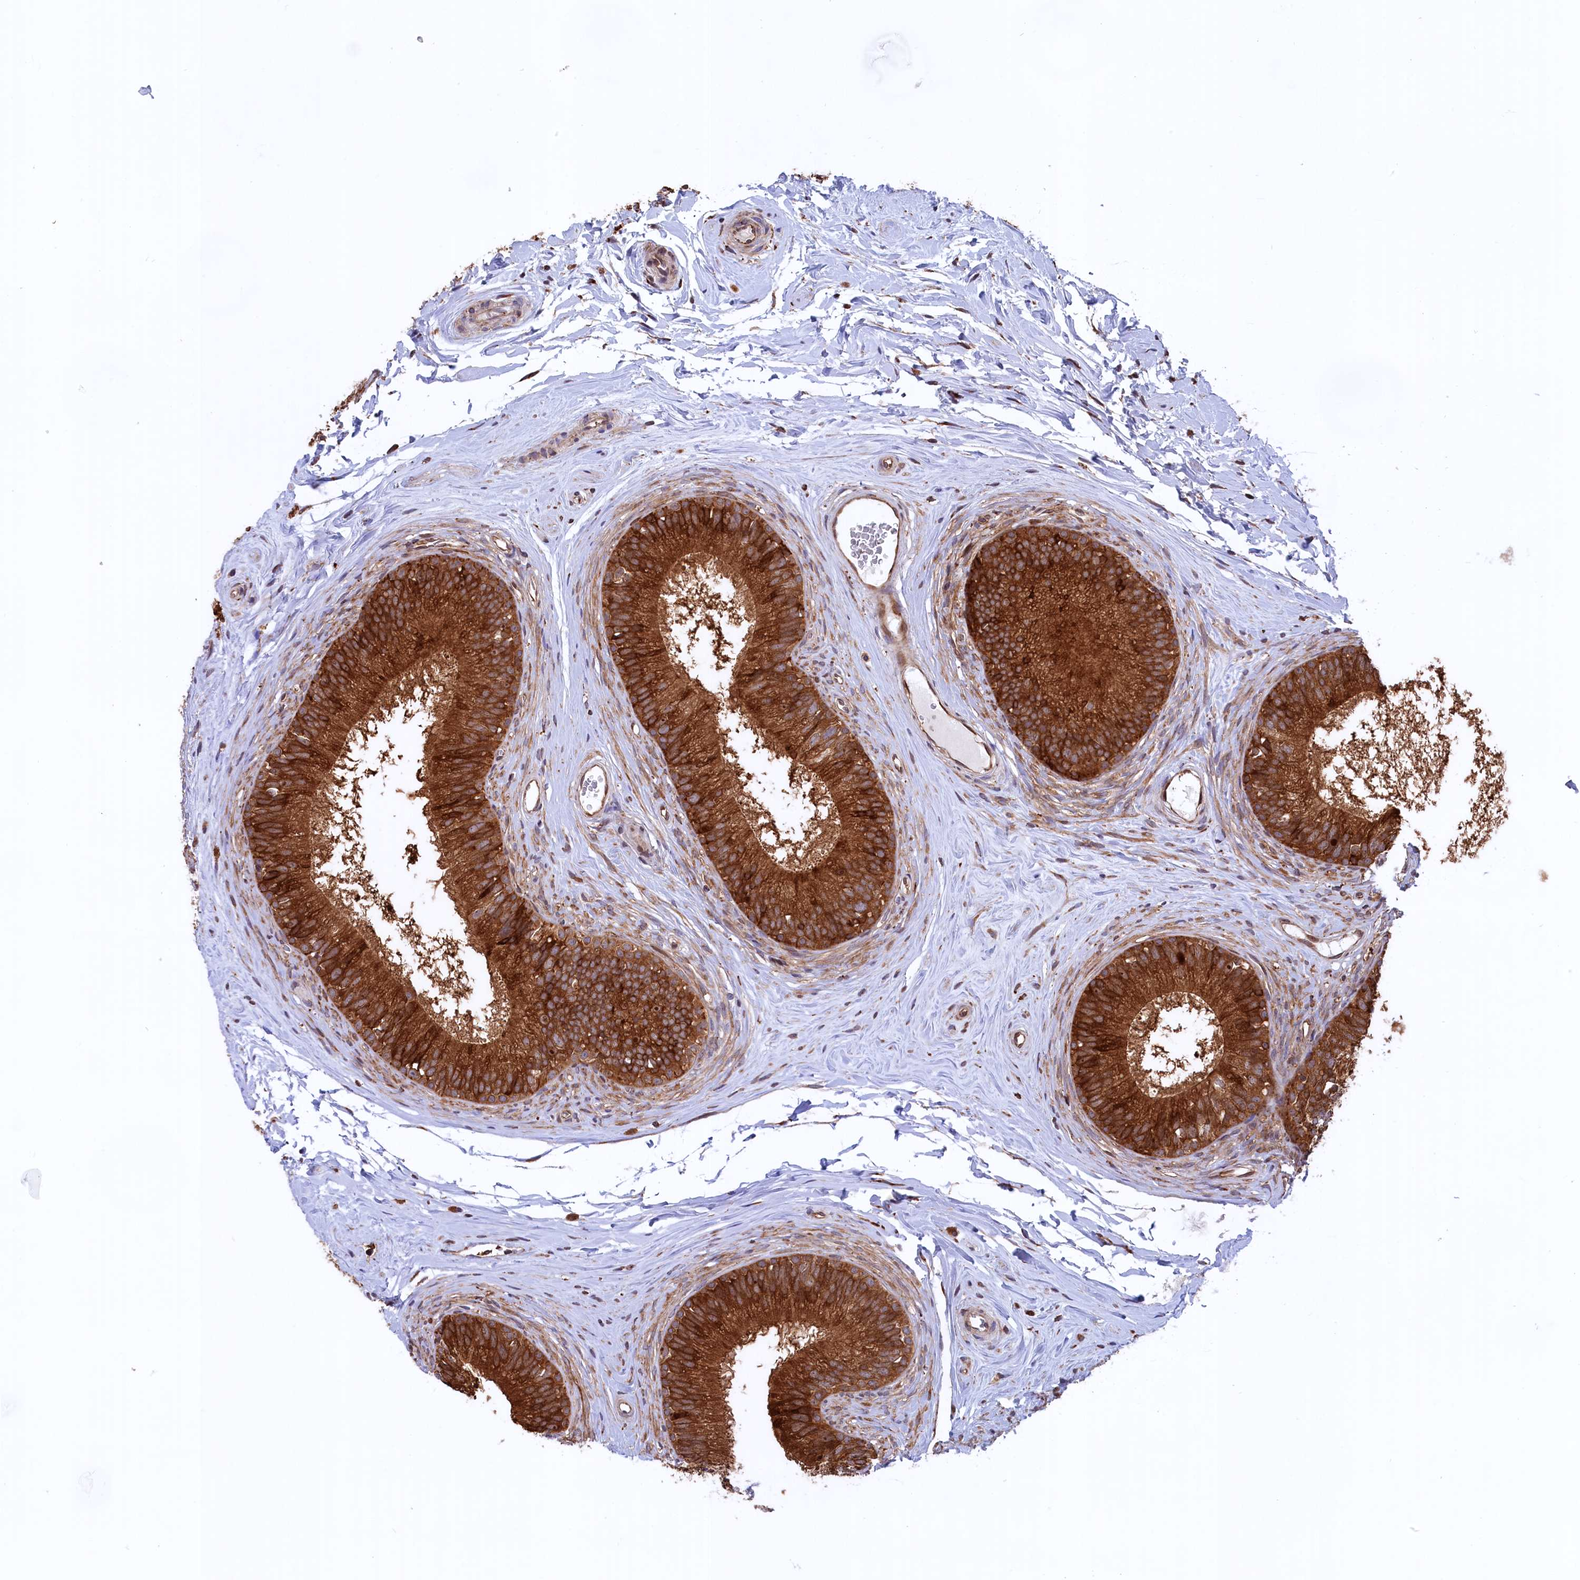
{"staining": {"intensity": "strong", "quantity": ">75%", "location": "cytoplasmic/membranous"}, "tissue": "epididymis", "cell_type": "Glandular cells", "image_type": "normal", "snomed": [{"axis": "morphology", "description": "Normal tissue, NOS"}, {"axis": "topography", "description": "Epididymis"}], "caption": "The photomicrograph shows staining of benign epididymis, revealing strong cytoplasmic/membranous protein positivity (brown color) within glandular cells.", "gene": "PLA2G4C", "patient": {"sex": "male", "age": 33}}